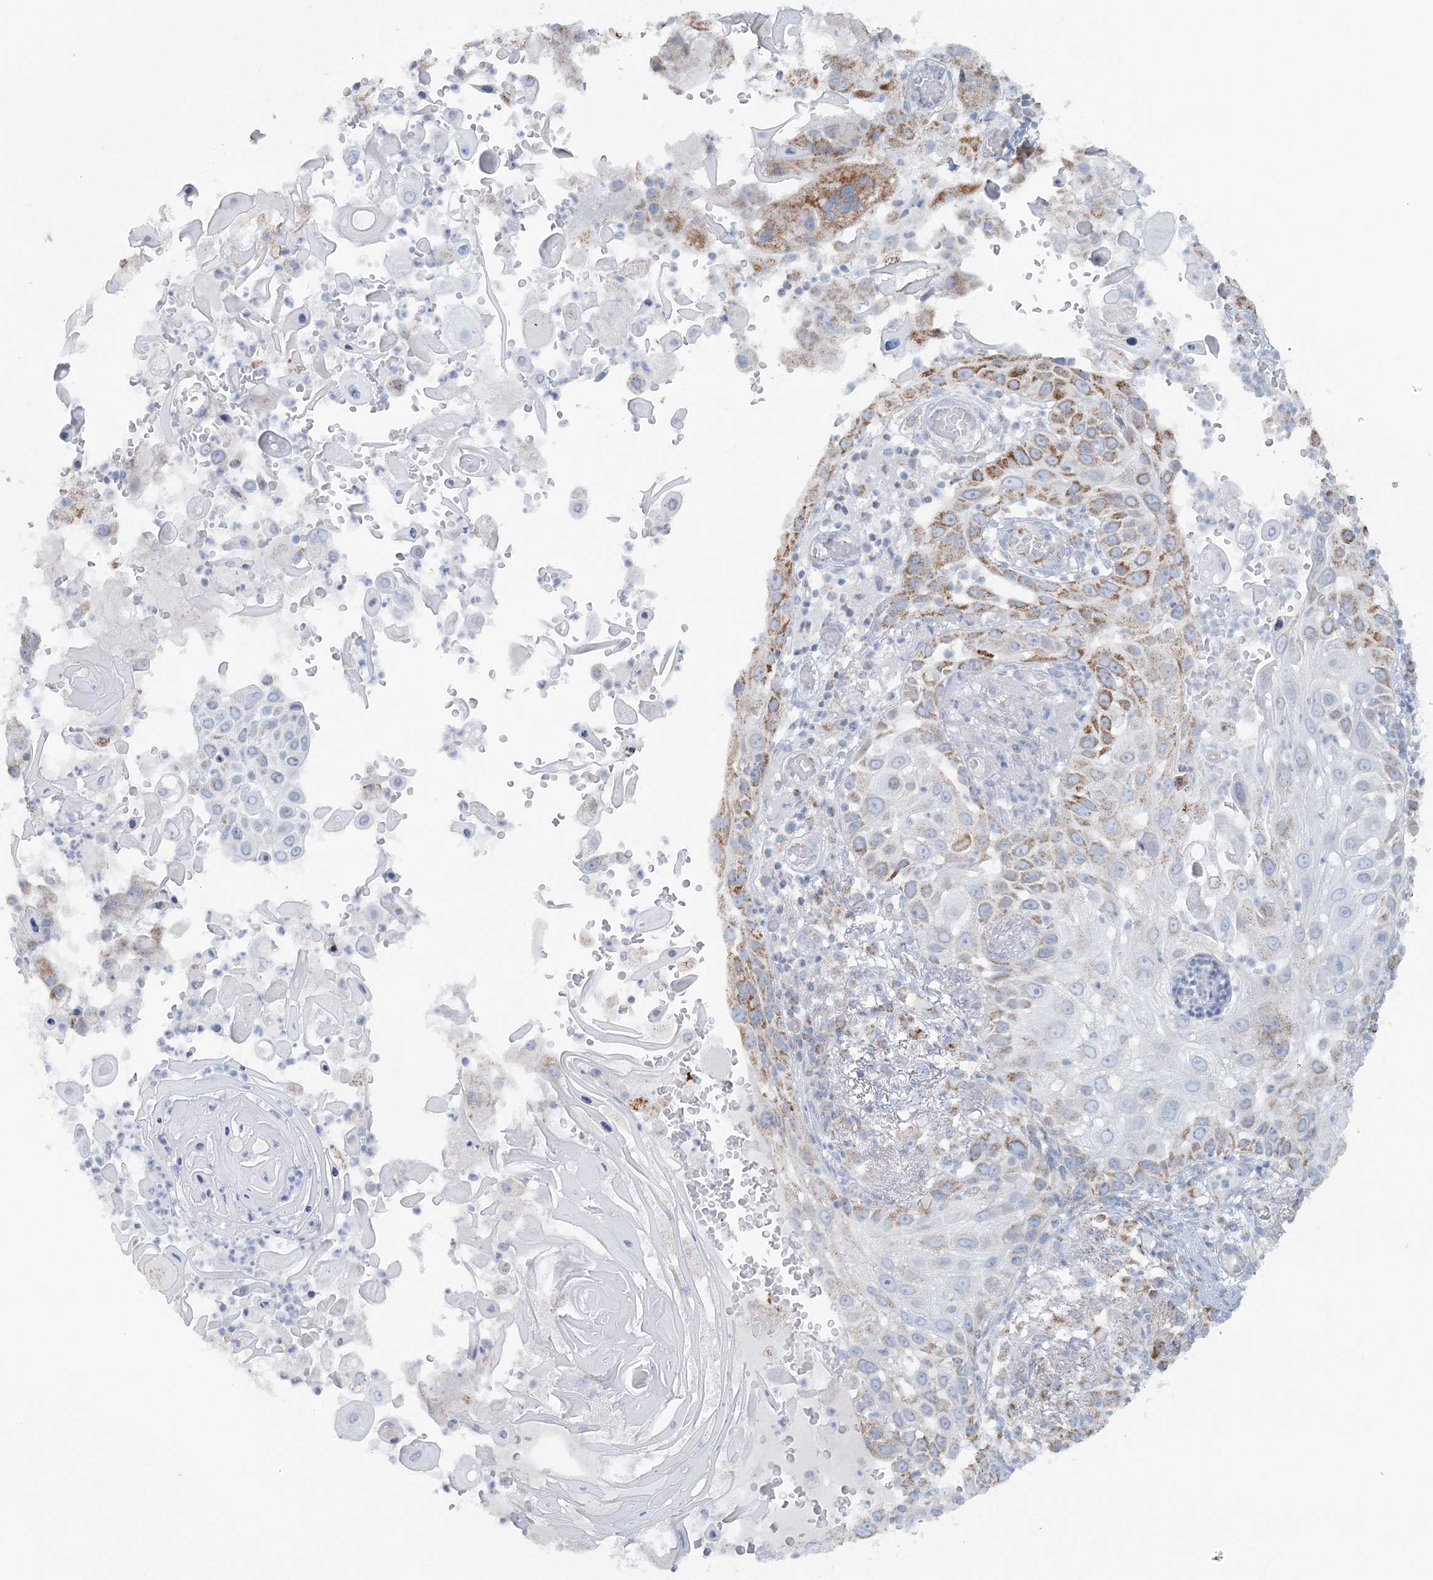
{"staining": {"intensity": "moderate", "quantity": "<25%", "location": "cytoplasmic/membranous"}, "tissue": "skin cancer", "cell_type": "Tumor cells", "image_type": "cancer", "snomed": [{"axis": "morphology", "description": "Squamous cell carcinoma, NOS"}, {"axis": "topography", "description": "Skin"}], "caption": "A micrograph of human squamous cell carcinoma (skin) stained for a protein reveals moderate cytoplasmic/membranous brown staining in tumor cells.", "gene": "PCCB", "patient": {"sex": "female", "age": 44}}